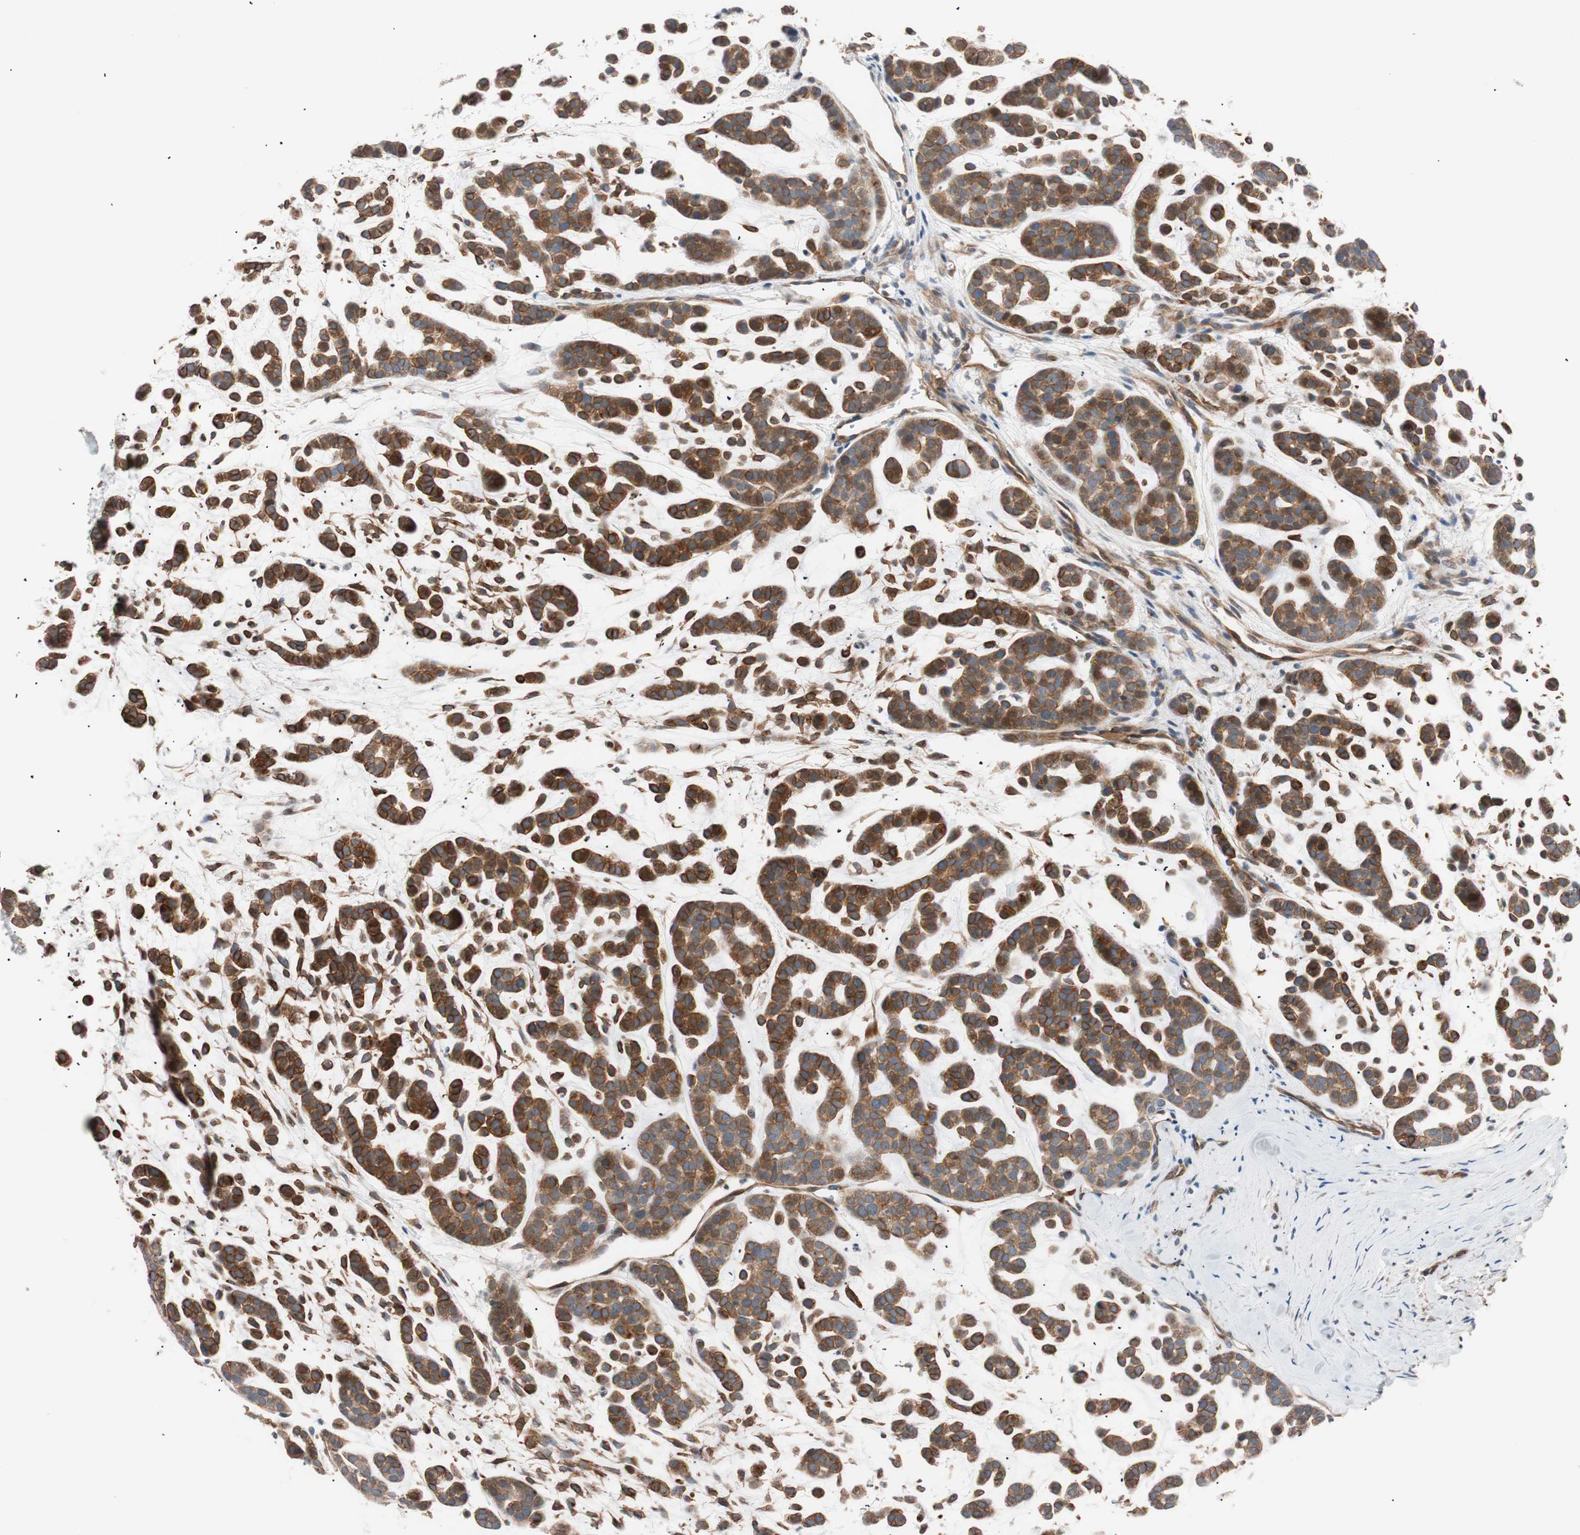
{"staining": {"intensity": "strong", "quantity": ">75%", "location": "cytoplasmic/membranous"}, "tissue": "head and neck cancer", "cell_type": "Tumor cells", "image_type": "cancer", "snomed": [{"axis": "morphology", "description": "Adenocarcinoma, NOS"}, {"axis": "morphology", "description": "Adenoma, NOS"}, {"axis": "topography", "description": "Head-Neck"}], "caption": "This image exhibits head and neck cancer (adenoma) stained with IHC to label a protein in brown. The cytoplasmic/membranous of tumor cells show strong positivity for the protein. Nuclei are counter-stained blue.", "gene": "SMG1", "patient": {"sex": "female", "age": 55}}